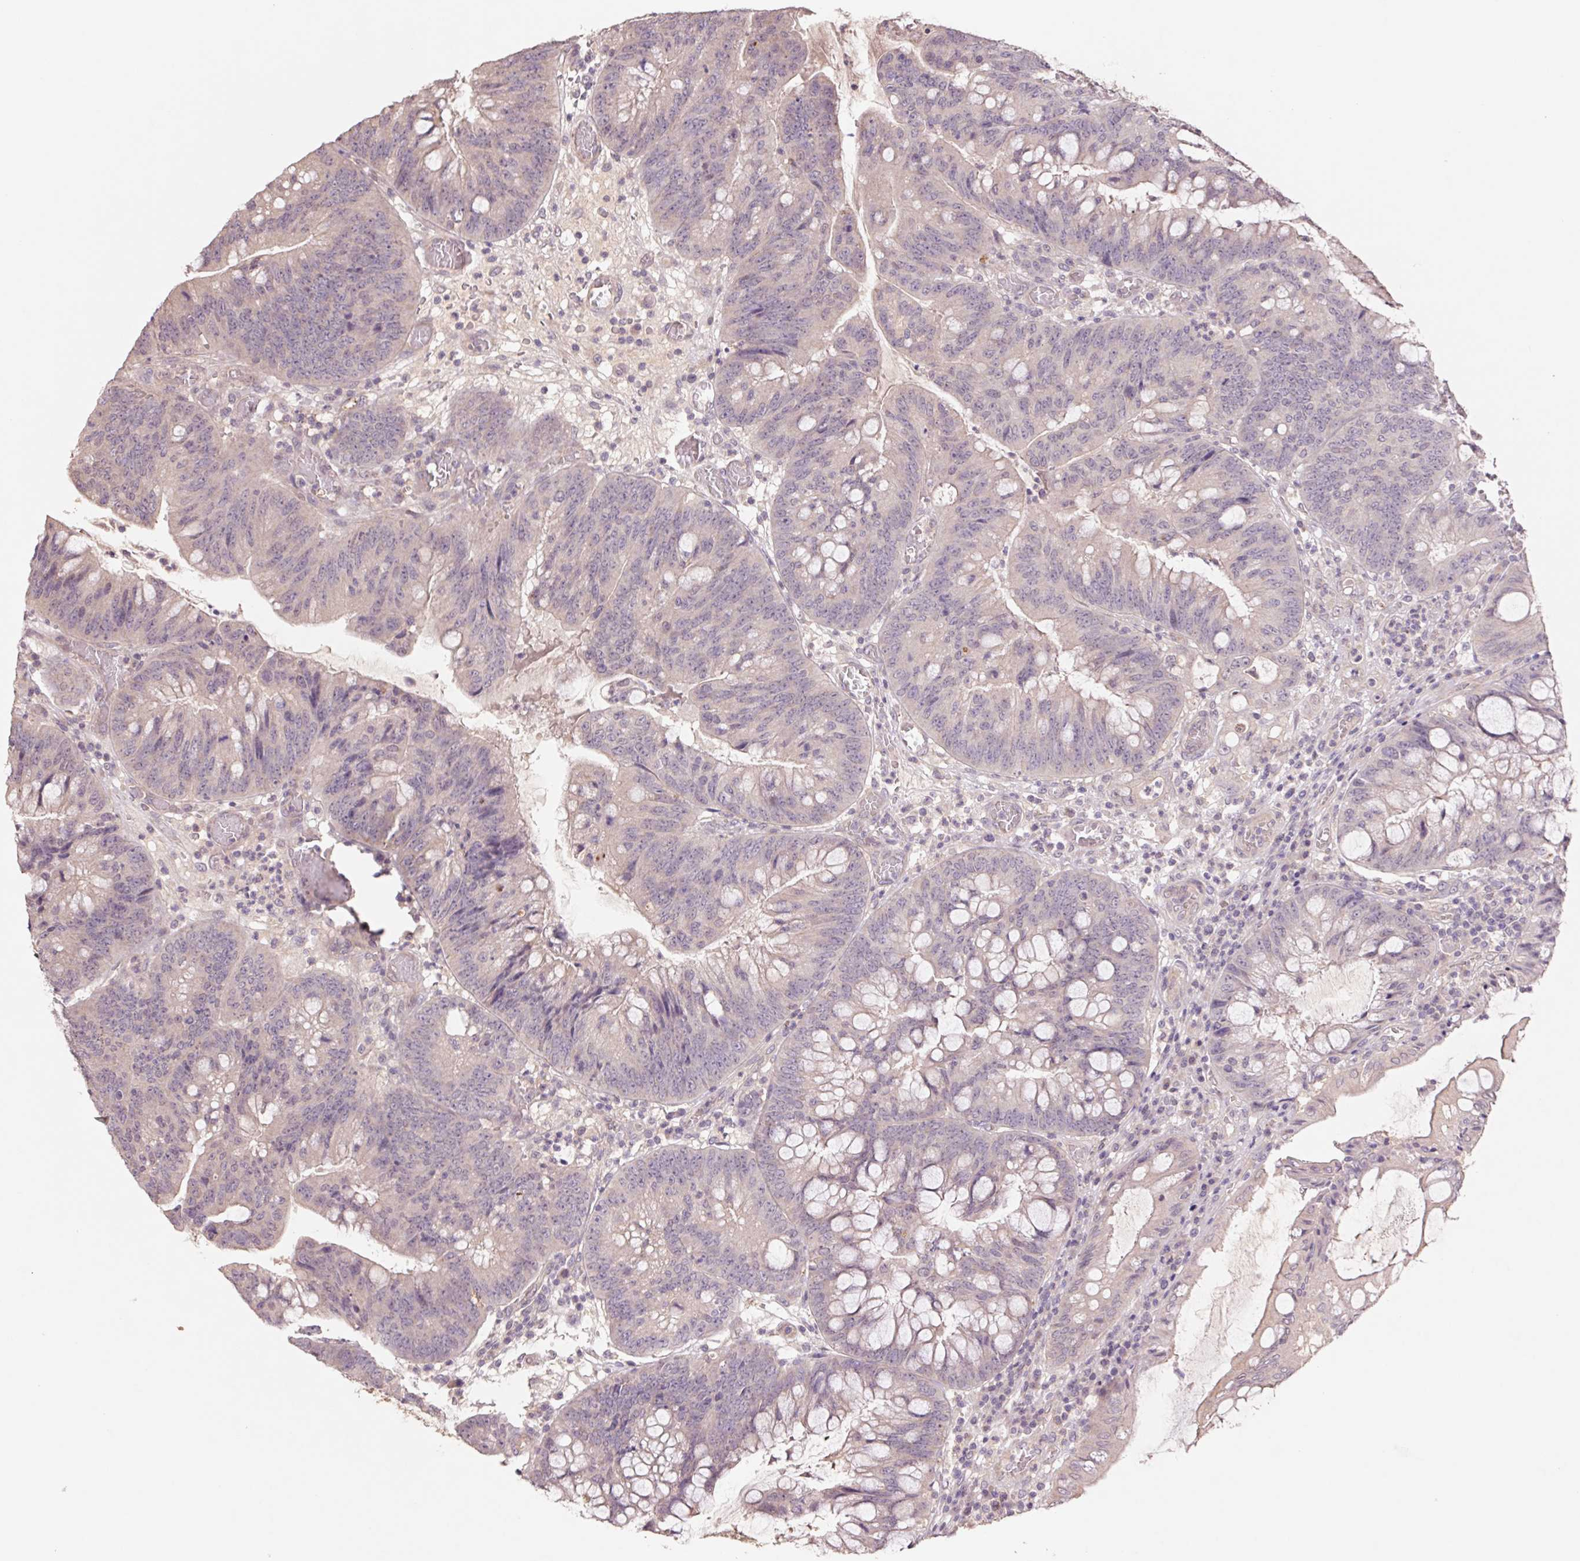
{"staining": {"intensity": "weak", "quantity": ">75%", "location": "cytoplasmic/membranous"}, "tissue": "colorectal cancer", "cell_type": "Tumor cells", "image_type": "cancer", "snomed": [{"axis": "morphology", "description": "Adenocarcinoma, NOS"}, {"axis": "topography", "description": "Colon"}], "caption": "Human colorectal cancer stained for a protein (brown) displays weak cytoplasmic/membranous positive positivity in about >75% of tumor cells.", "gene": "GRM2", "patient": {"sex": "male", "age": 62}}